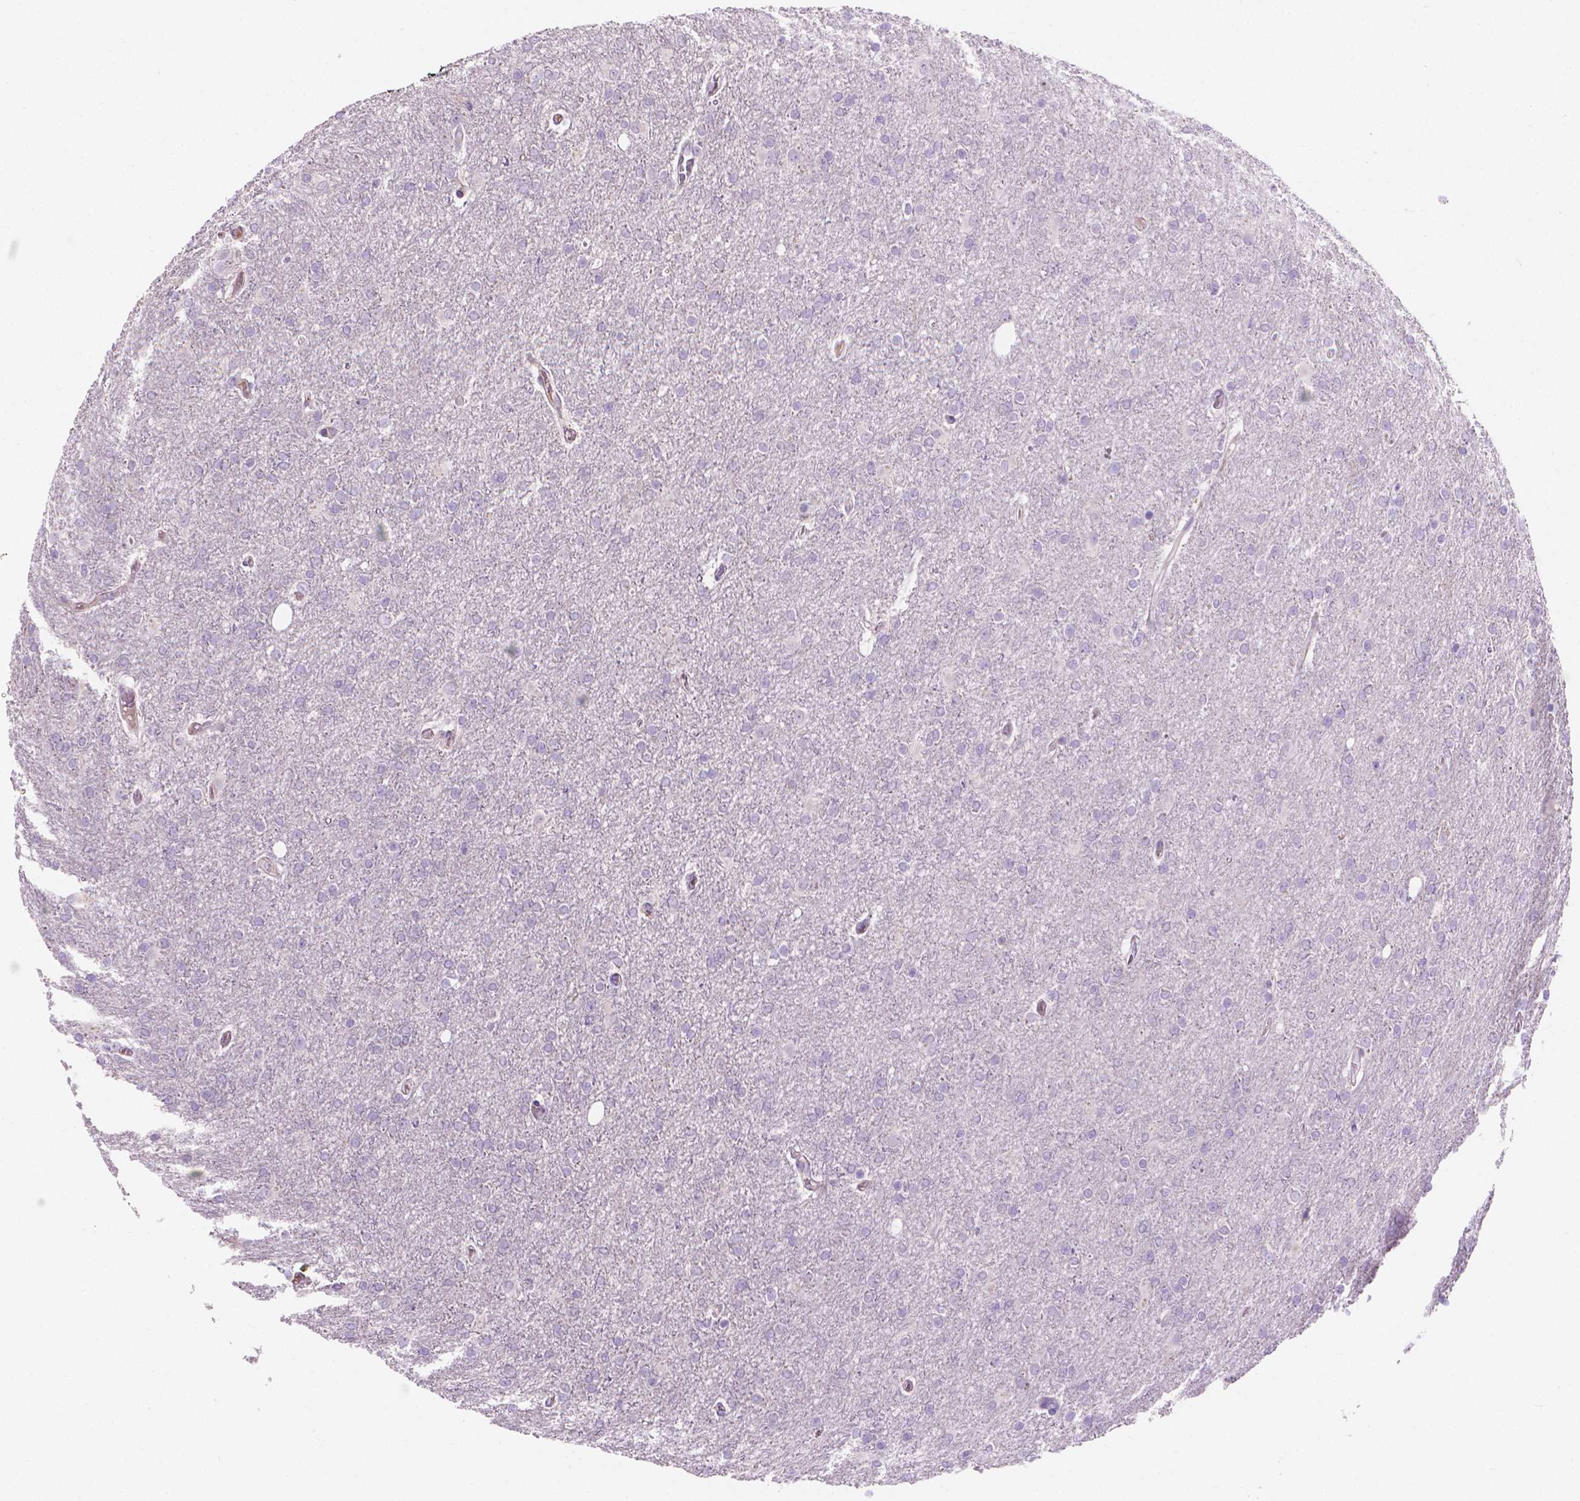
{"staining": {"intensity": "negative", "quantity": "none", "location": "none"}, "tissue": "glioma", "cell_type": "Tumor cells", "image_type": "cancer", "snomed": [{"axis": "morphology", "description": "Glioma, malignant, High grade"}, {"axis": "topography", "description": "Cerebral cortex"}], "caption": "Immunohistochemistry of human malignant glioma (high-grade) displays no expression in tumor cells.", "gene": "CABCOCO1", "patient": {"sex": "male", "age": 70}}